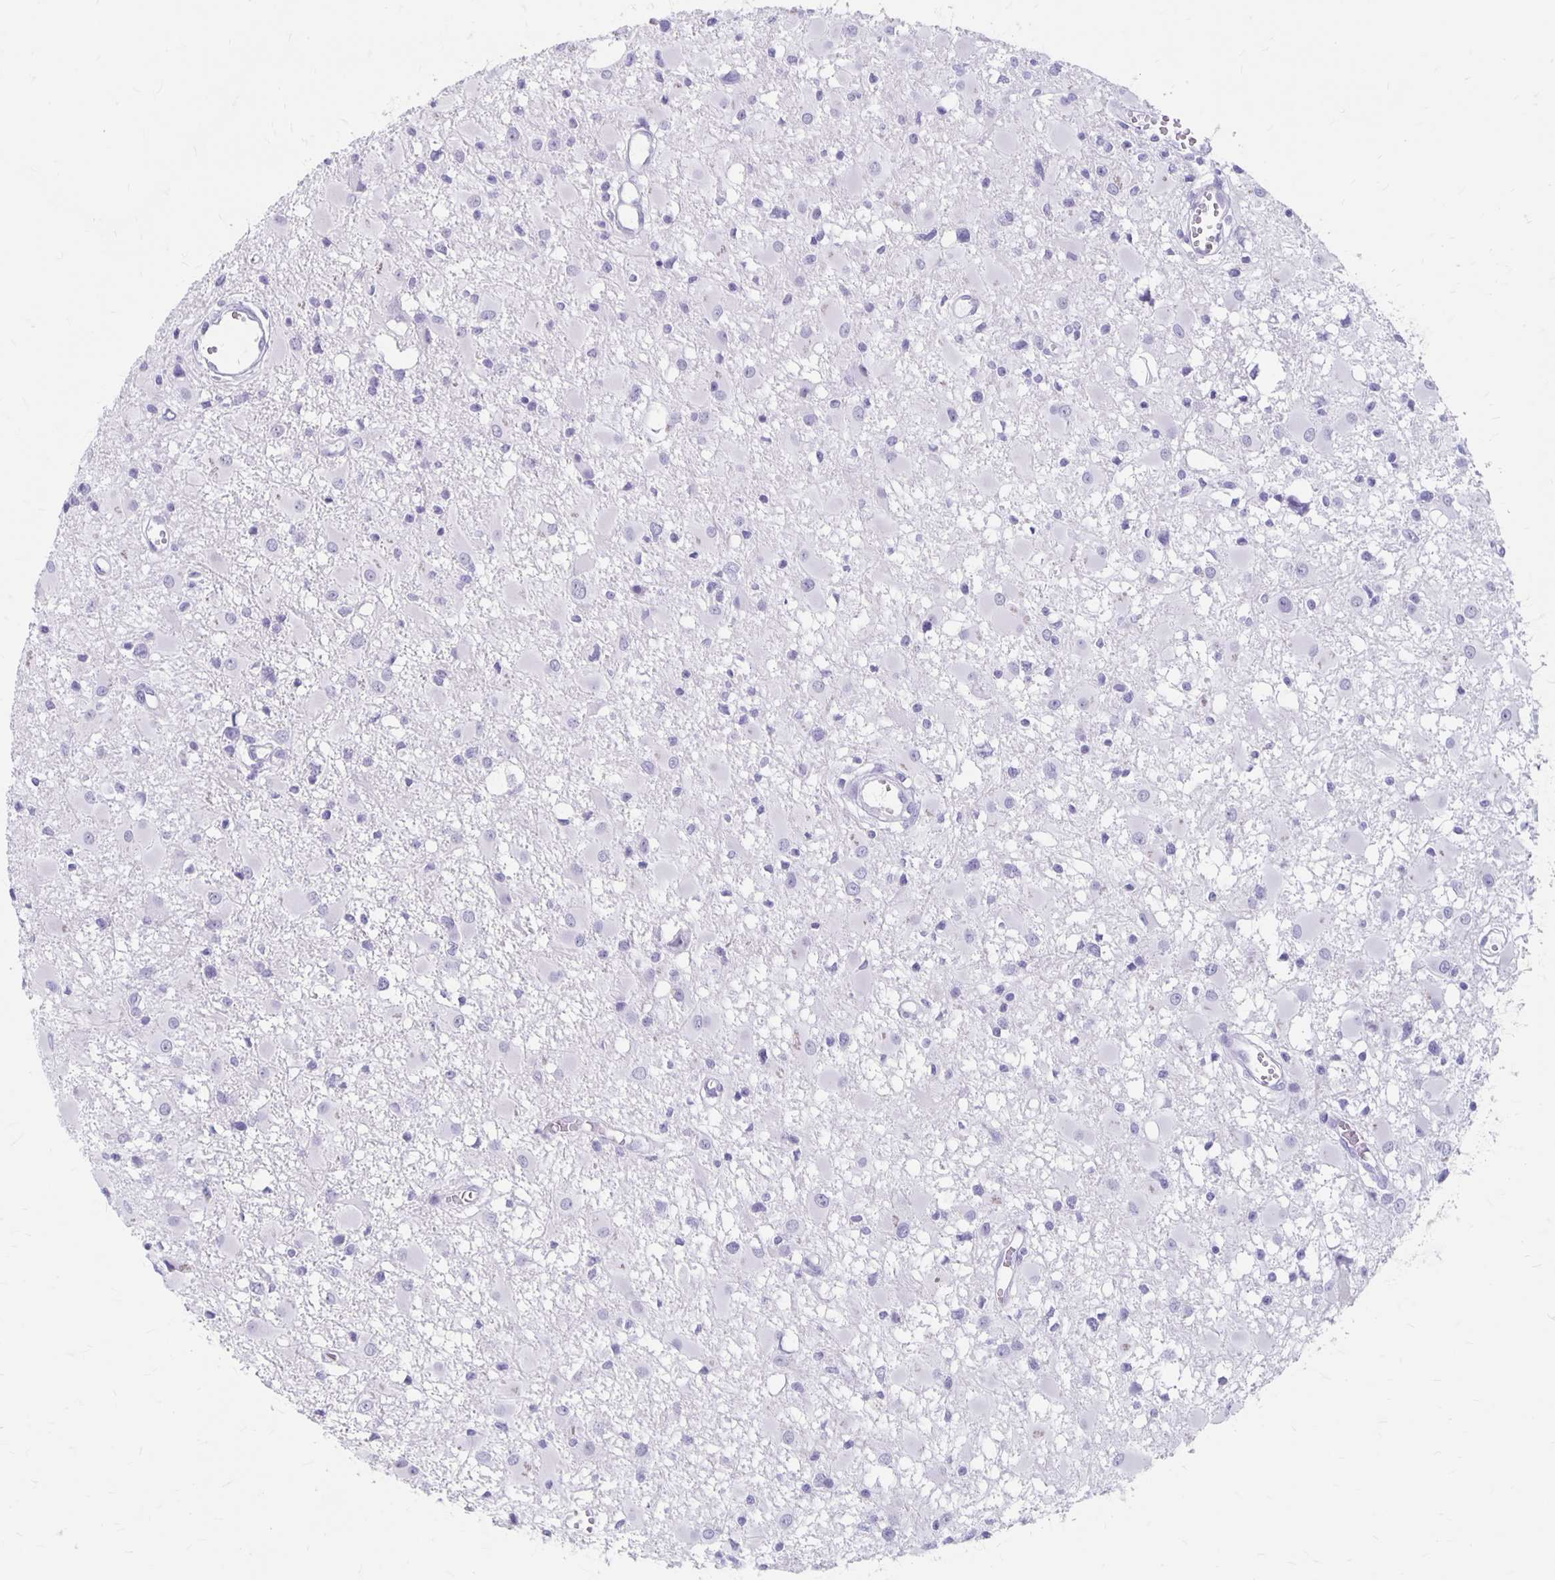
{"staining": {"intensity": "negative", "quantity": "none", "location": "none"}, "tissue": "glioma", "cell_type": "Tumor cells", "image_type": "cancer", "snomed": [{"axis": "morphology", "description": "Glioma, malignant, High grade"}, {"axis": "topography", "description": "Brain"}], "caption": "Protein analysis of malignant high-grade glioma shows no significant expression in tumor cells.", "gene": "MAGEC2", "patient": {"sex": "male", "age": 54}}